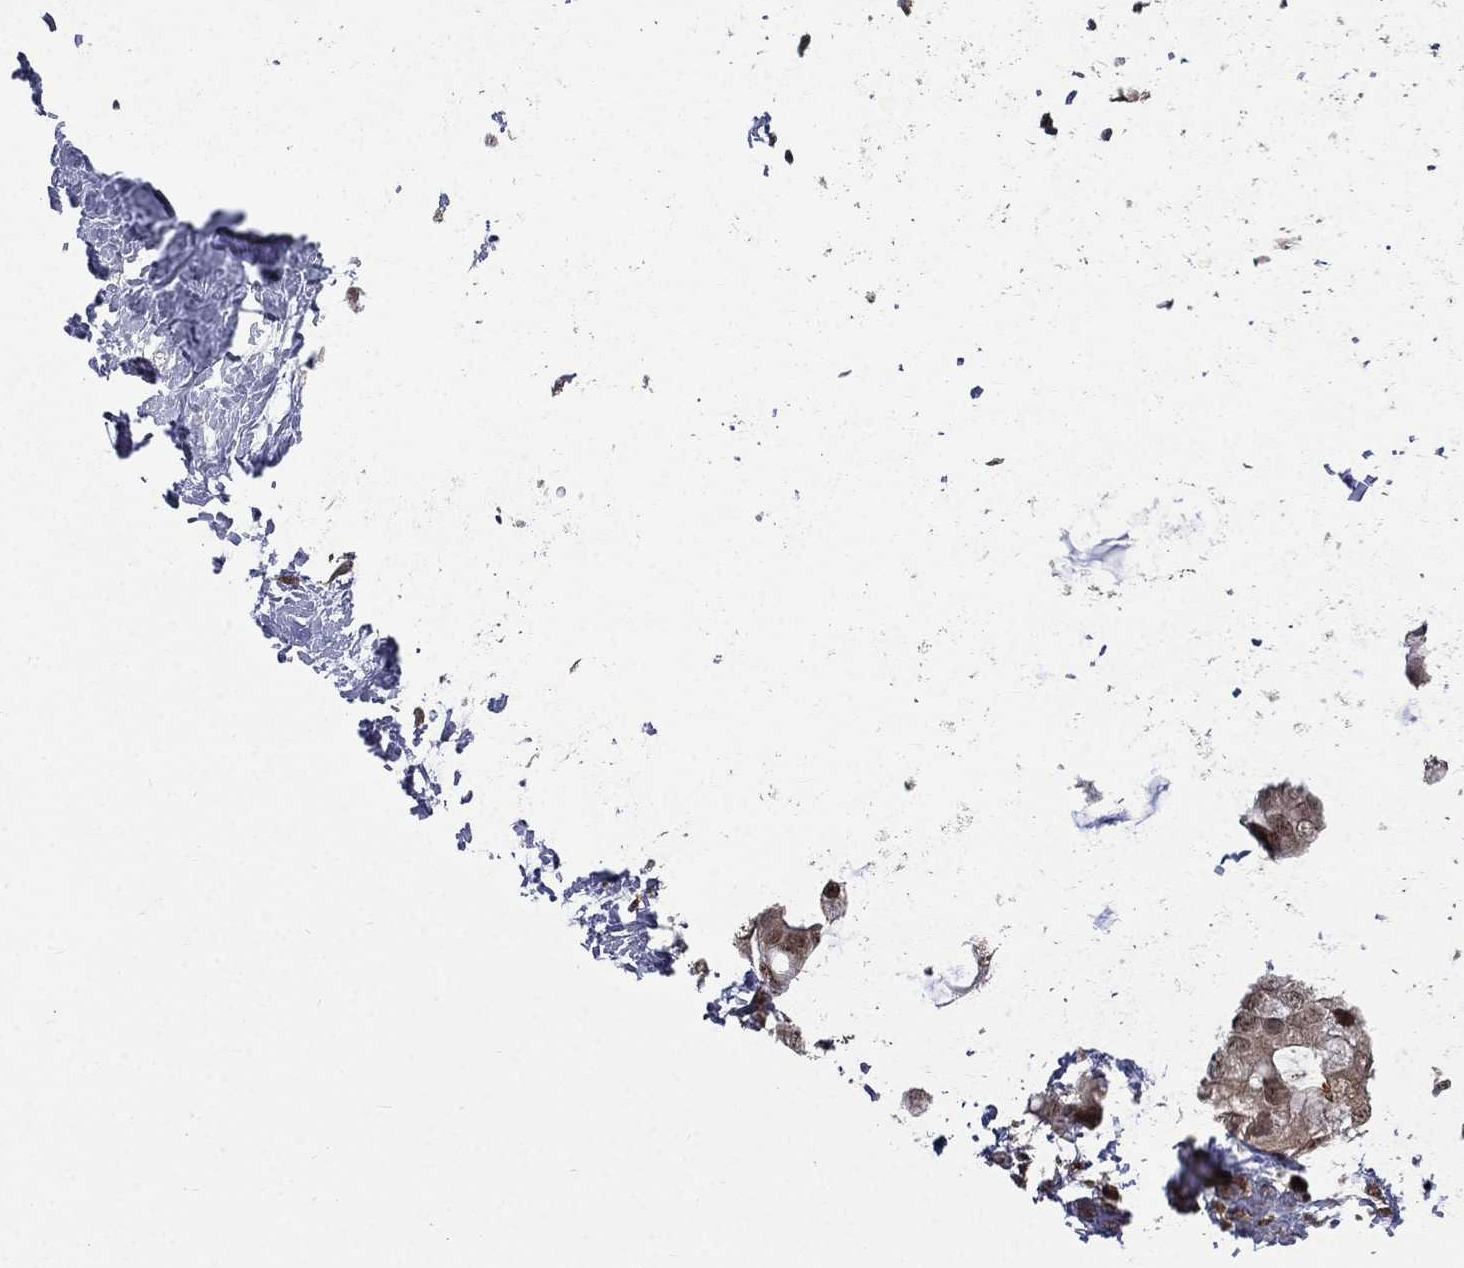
{"staining": {"intensity": "moderate", "quantity": ">75%", "location": "cytoplasmic/membranous,nuclear"}, "tissue": "breast cancer", "cell_type": "Tumor cells", "image_type": "cancer", "snomed": [{"axis": "morphology", "description": "Duct carcinoma"}, {"axis": "topography", "description": "Breast"}], "caption": "High-power microscopy captured an immunohistochemistry micrograph of breast cancer (infiltrating ductal carcinoma), revealing moderate cytoplasmic/membranous and nuclear staining in about >75% of tumor cells.", "gene": "JMJD6", "patient": {"sex": "female", "age": 45}}